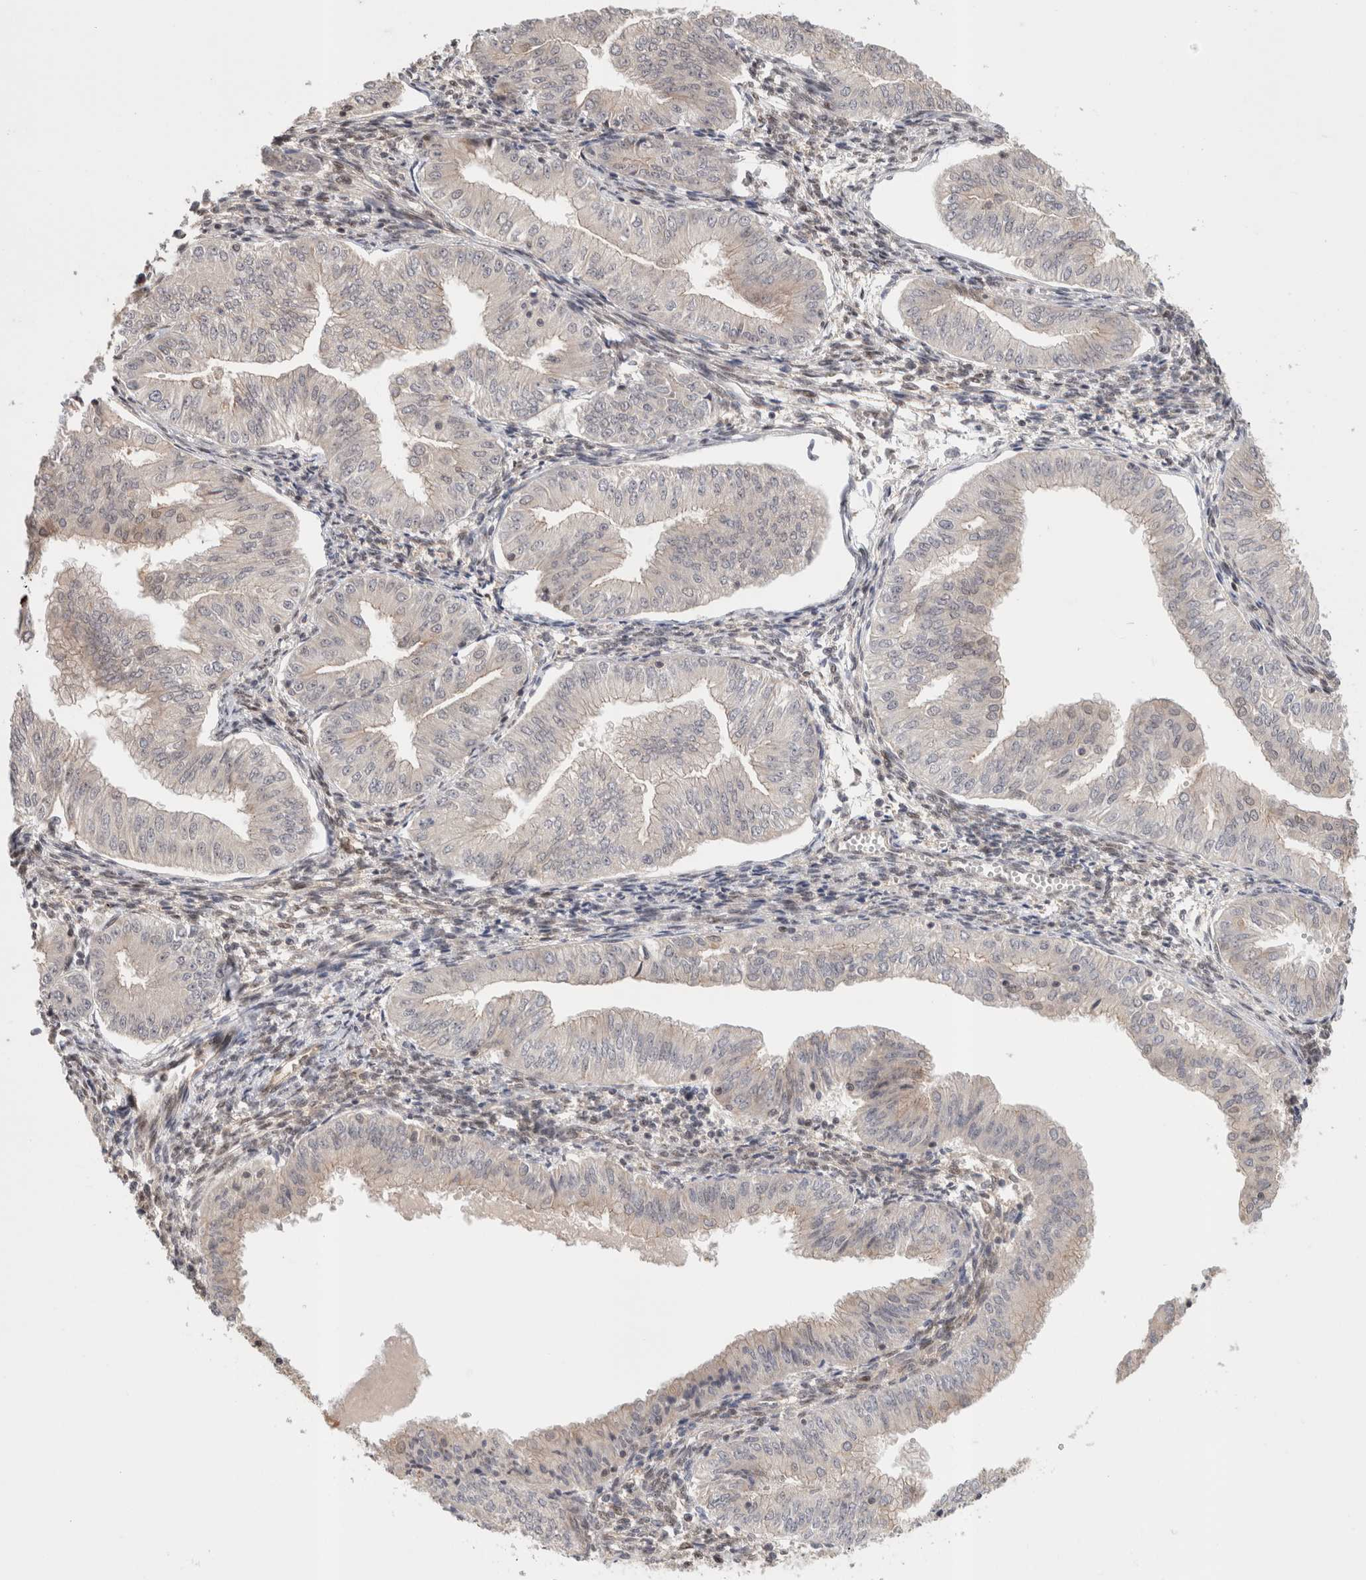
{"staining": {"intensity": "negative", "quantity": "none", "location": "none"}, "tissue": "endometrial cancer", "cell_type": "Tumor cells", "image_type": "cancer", "snomed": [{"axis": "morphology", "description": "Normal tissue, NOS"}, {"axis": "morphology", "description": "Adenocarcinoma, NOS"}, {"axis": "topography", "description": "Endometrium"}], "caption": "Immunohistochemistry (IHC) image of endometrial adenocarcinoma stained for a protein (brown), which displays no staining in tumor cells.", "gene": "OTUD6B", "patient": {"sex": "female", "age": 53}}